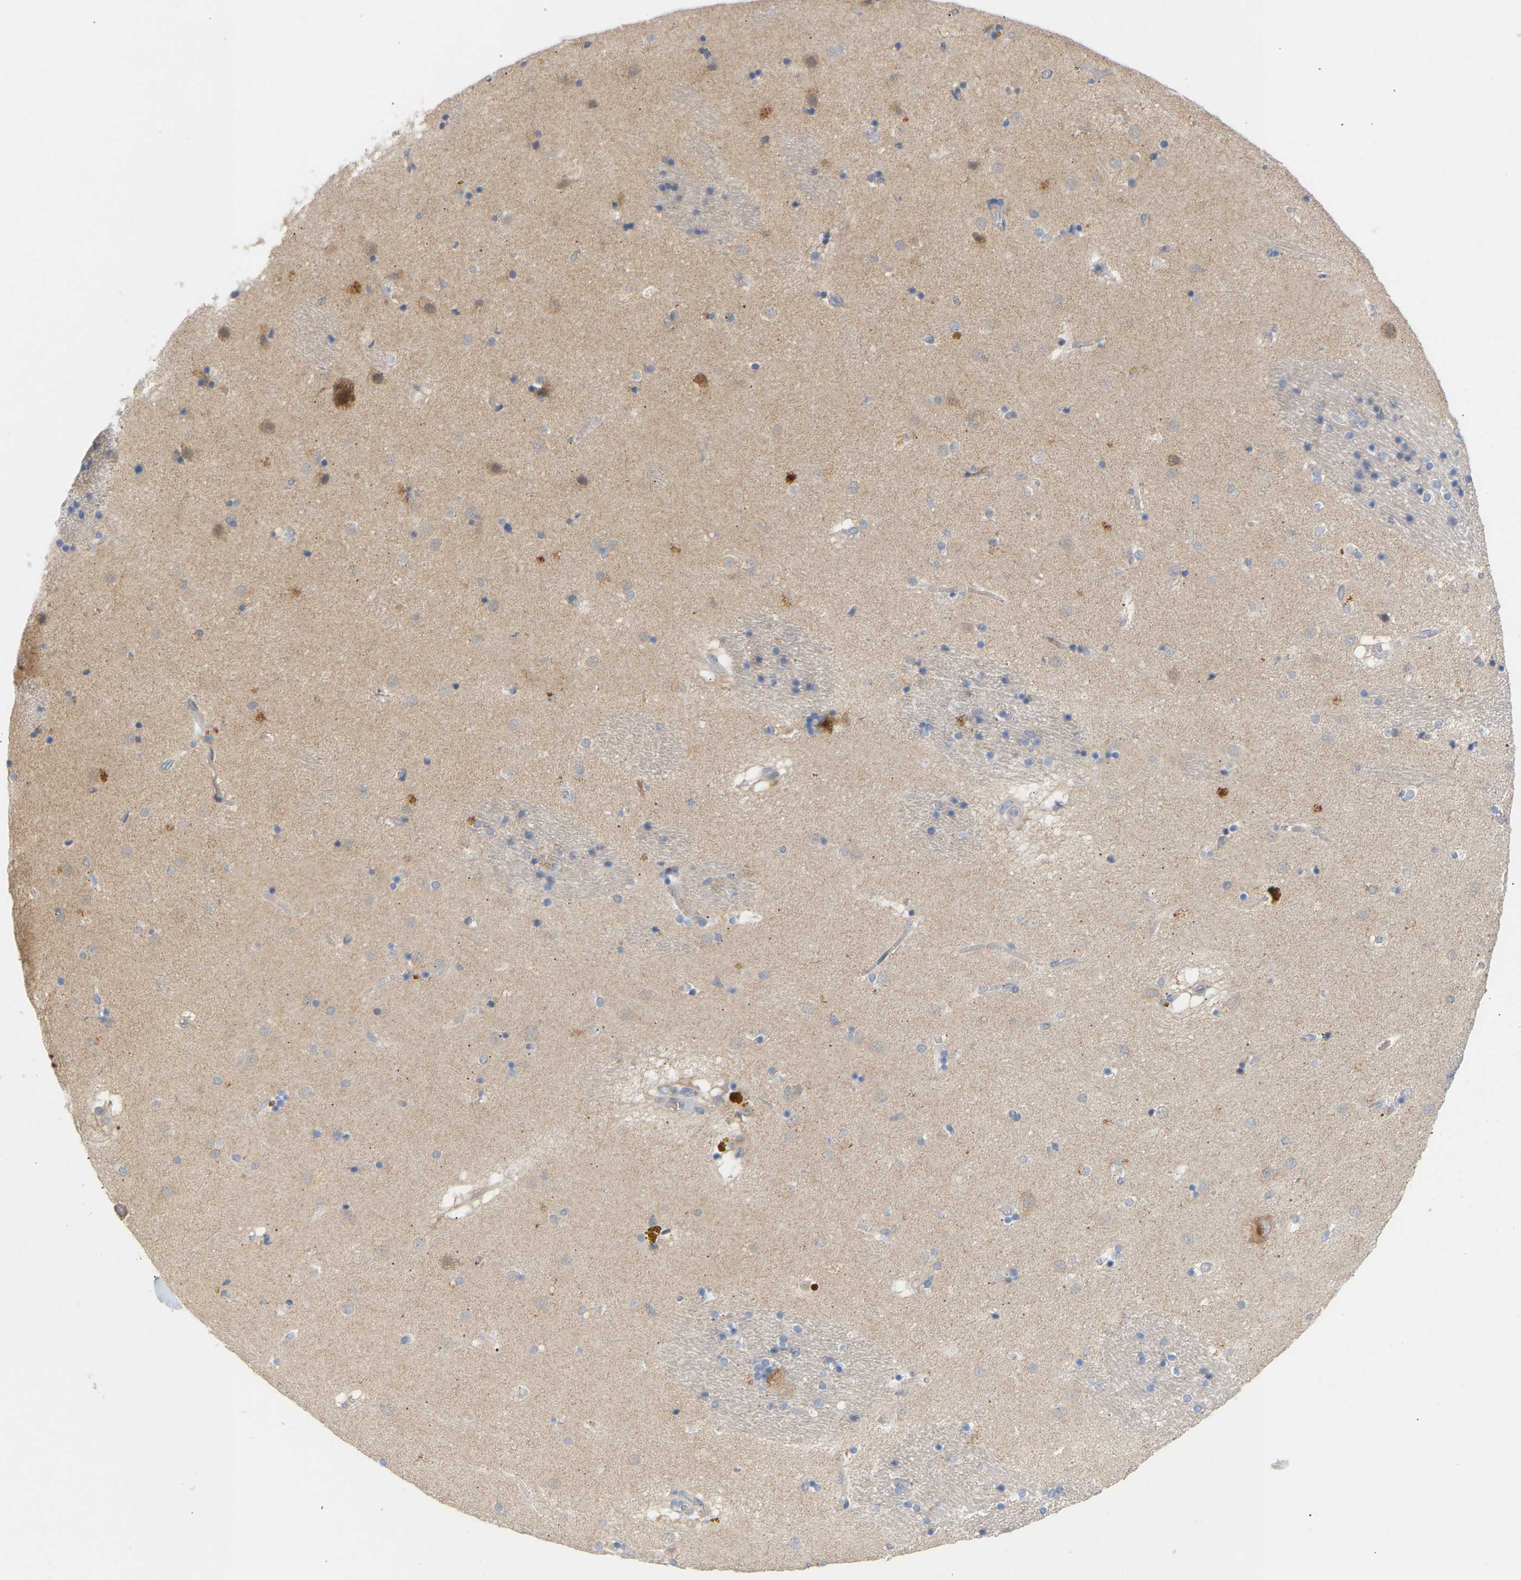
{"staining": {"intensity": "negative", "quantity": "none", "location": "none"}, "tissue": "caudate", "cell_type": "Glial cells", "image_type": "normal", "snomed": [{"axis": "morphology", "description": "Normal tissue, NOS"}, {"axis": "topography", "description": "Lateral ventricle wall"}], "caption": "Image shows no protein positivity in glial cells of benign caudate. Nuclei are stained in blue.", "gene": "TPMT", "patient": {"sex": "male", "age": 70}}